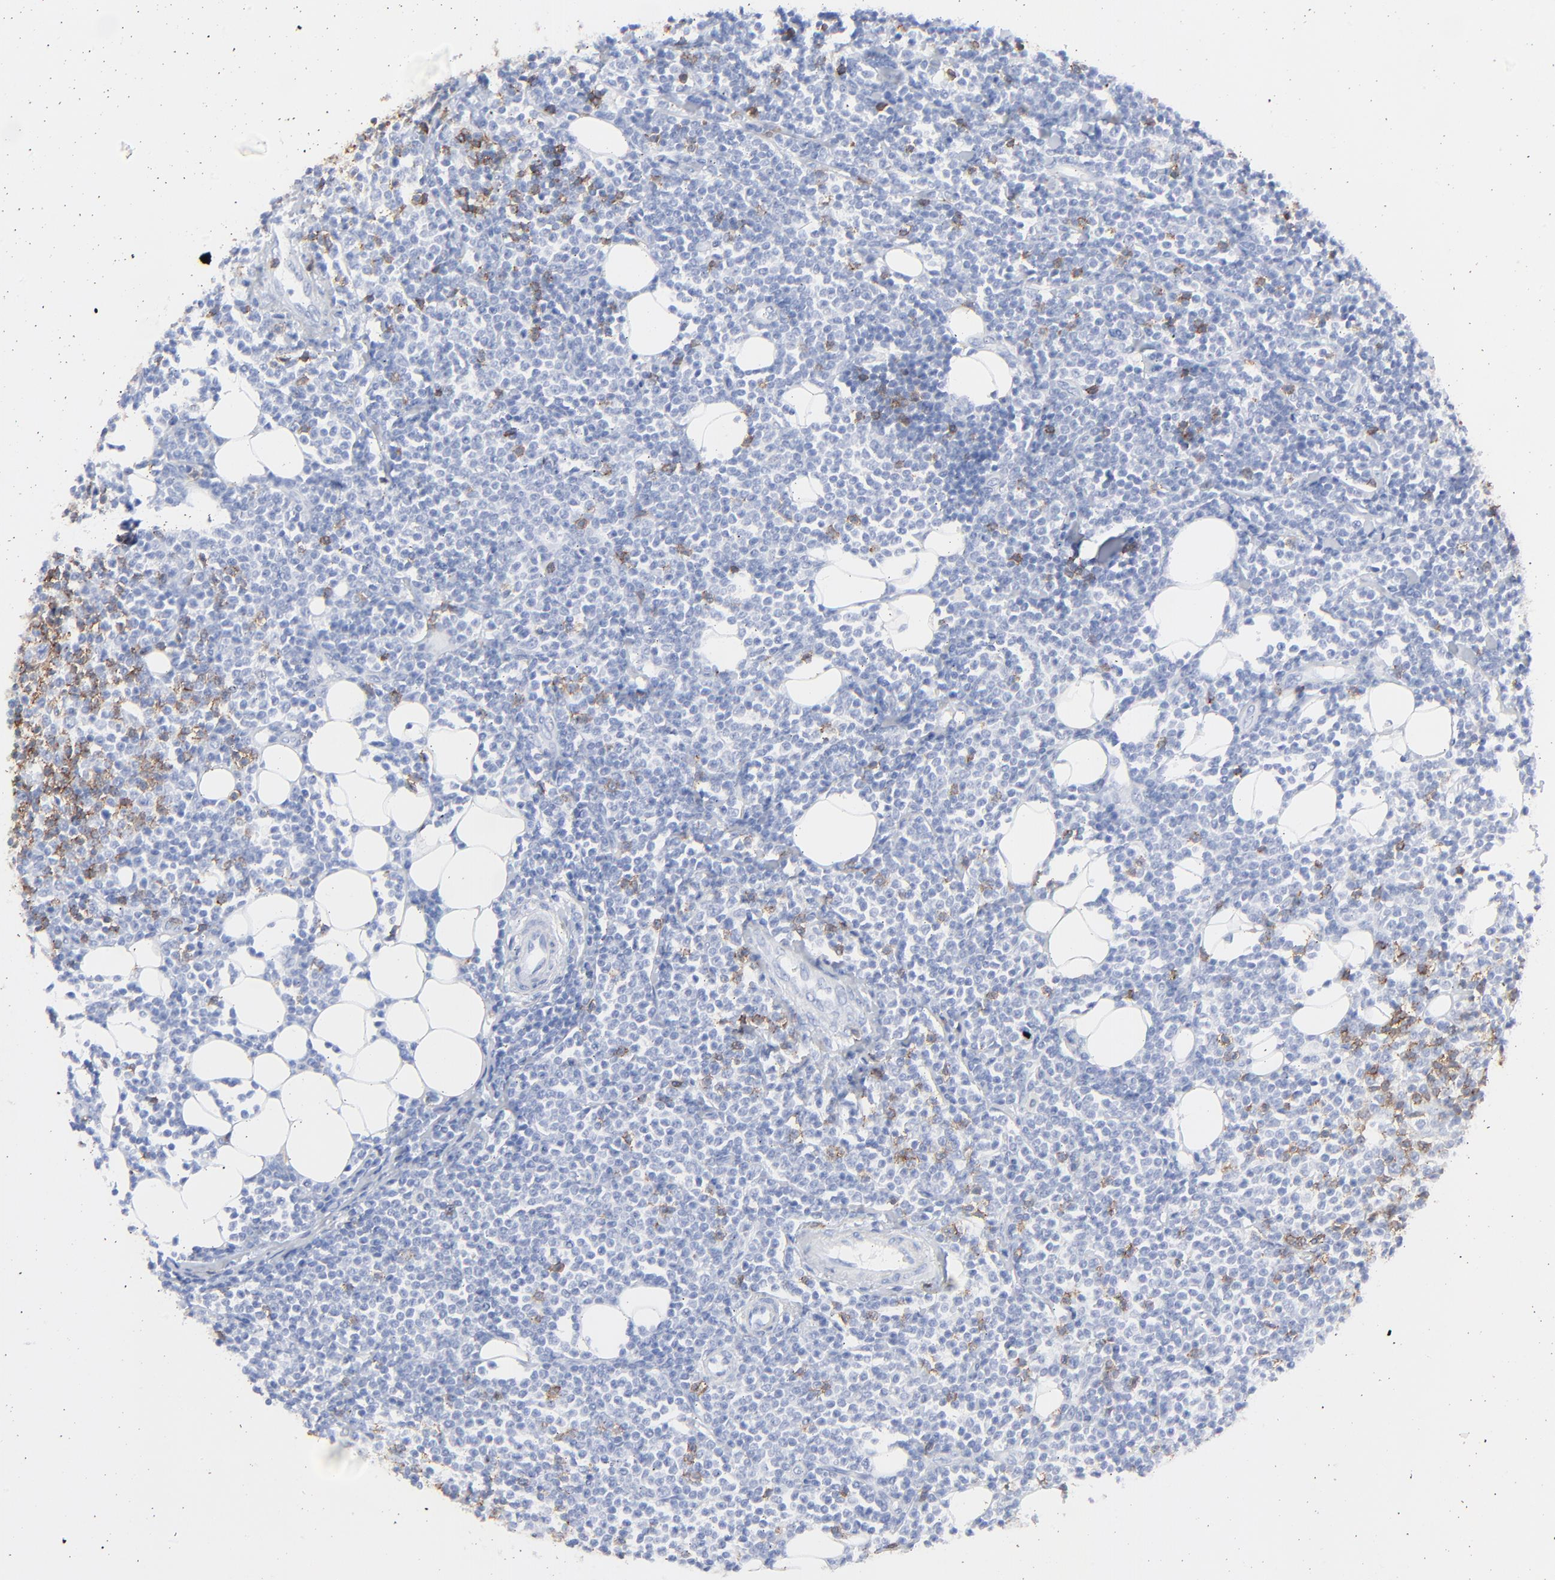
{"staining": {"intensity": "negative", "quantity": "none", "location": "none"}, "tissue": "lymphoma", "cell_type": "Tumor cells", "image_type": "cancer", "snomed": [{"axis": "morphology", "description": "Malignant lymphoma, non-Hodgkin's type, Low grade"}, {"axis": "topography", "description": "Soft tissue"}], "caption": "The micrograph reveals no staining of tumor cells in lymphoma. (DAB IHC visualized using brightfield microscopy, high magnification).", "gene": "LCK", "patient": {"sex": "male", "age": 92}}